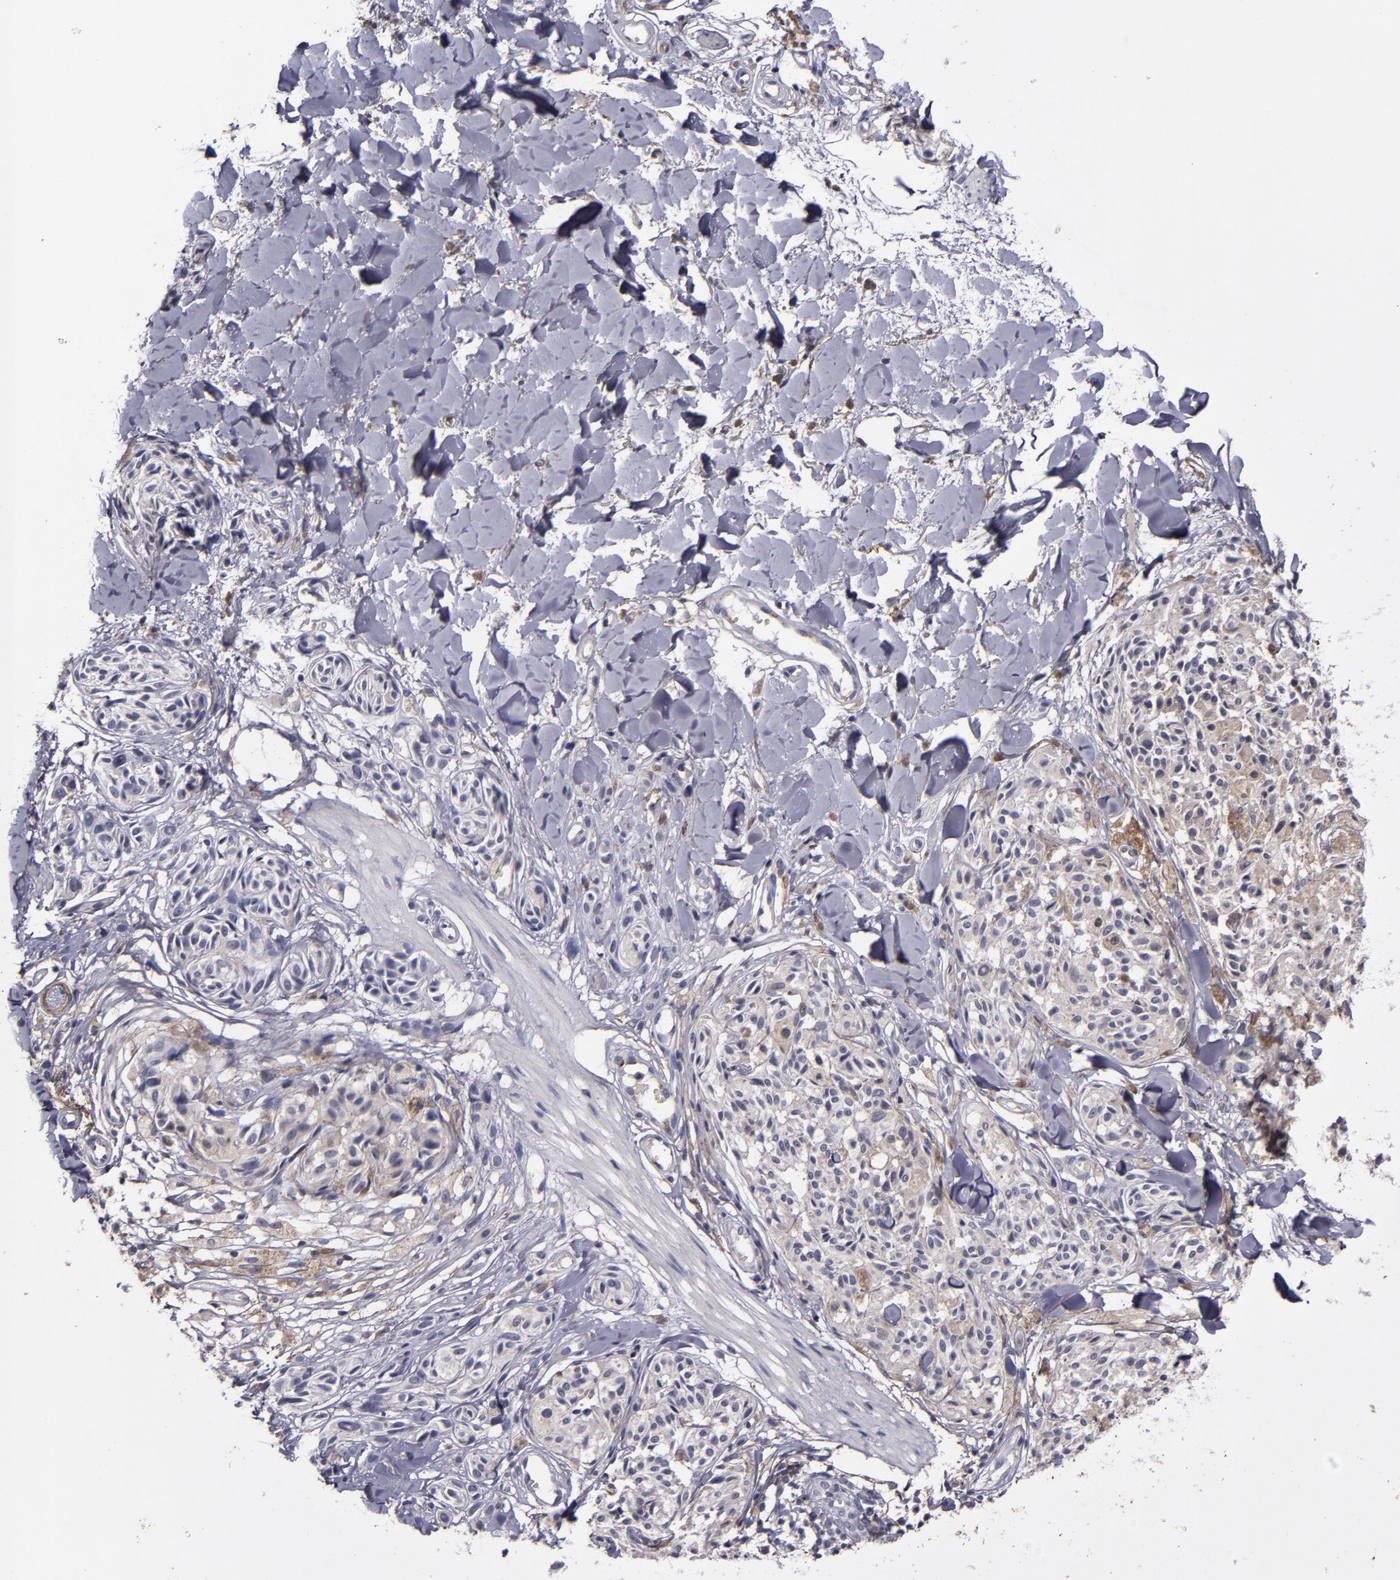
{"staining": {"intensity": "negative", "quantity": "none", "location": "none"}, "tissue": "melanoma", "cell_type": "Tumor cells", "image_type": "cancer", "snomed": [{"axis": "morphology", "description": "Malignant melanoma, Metastatic site"}, {"axis": "topography", "description": "Skin"}], "caption": "A photomicrograph of human melanoma is negative for staining in tumor cells. (DAB IHC with hematoxylin counter stain).", "gene": "MFGE8", "patient": {"sex": "female", "age": 66}}